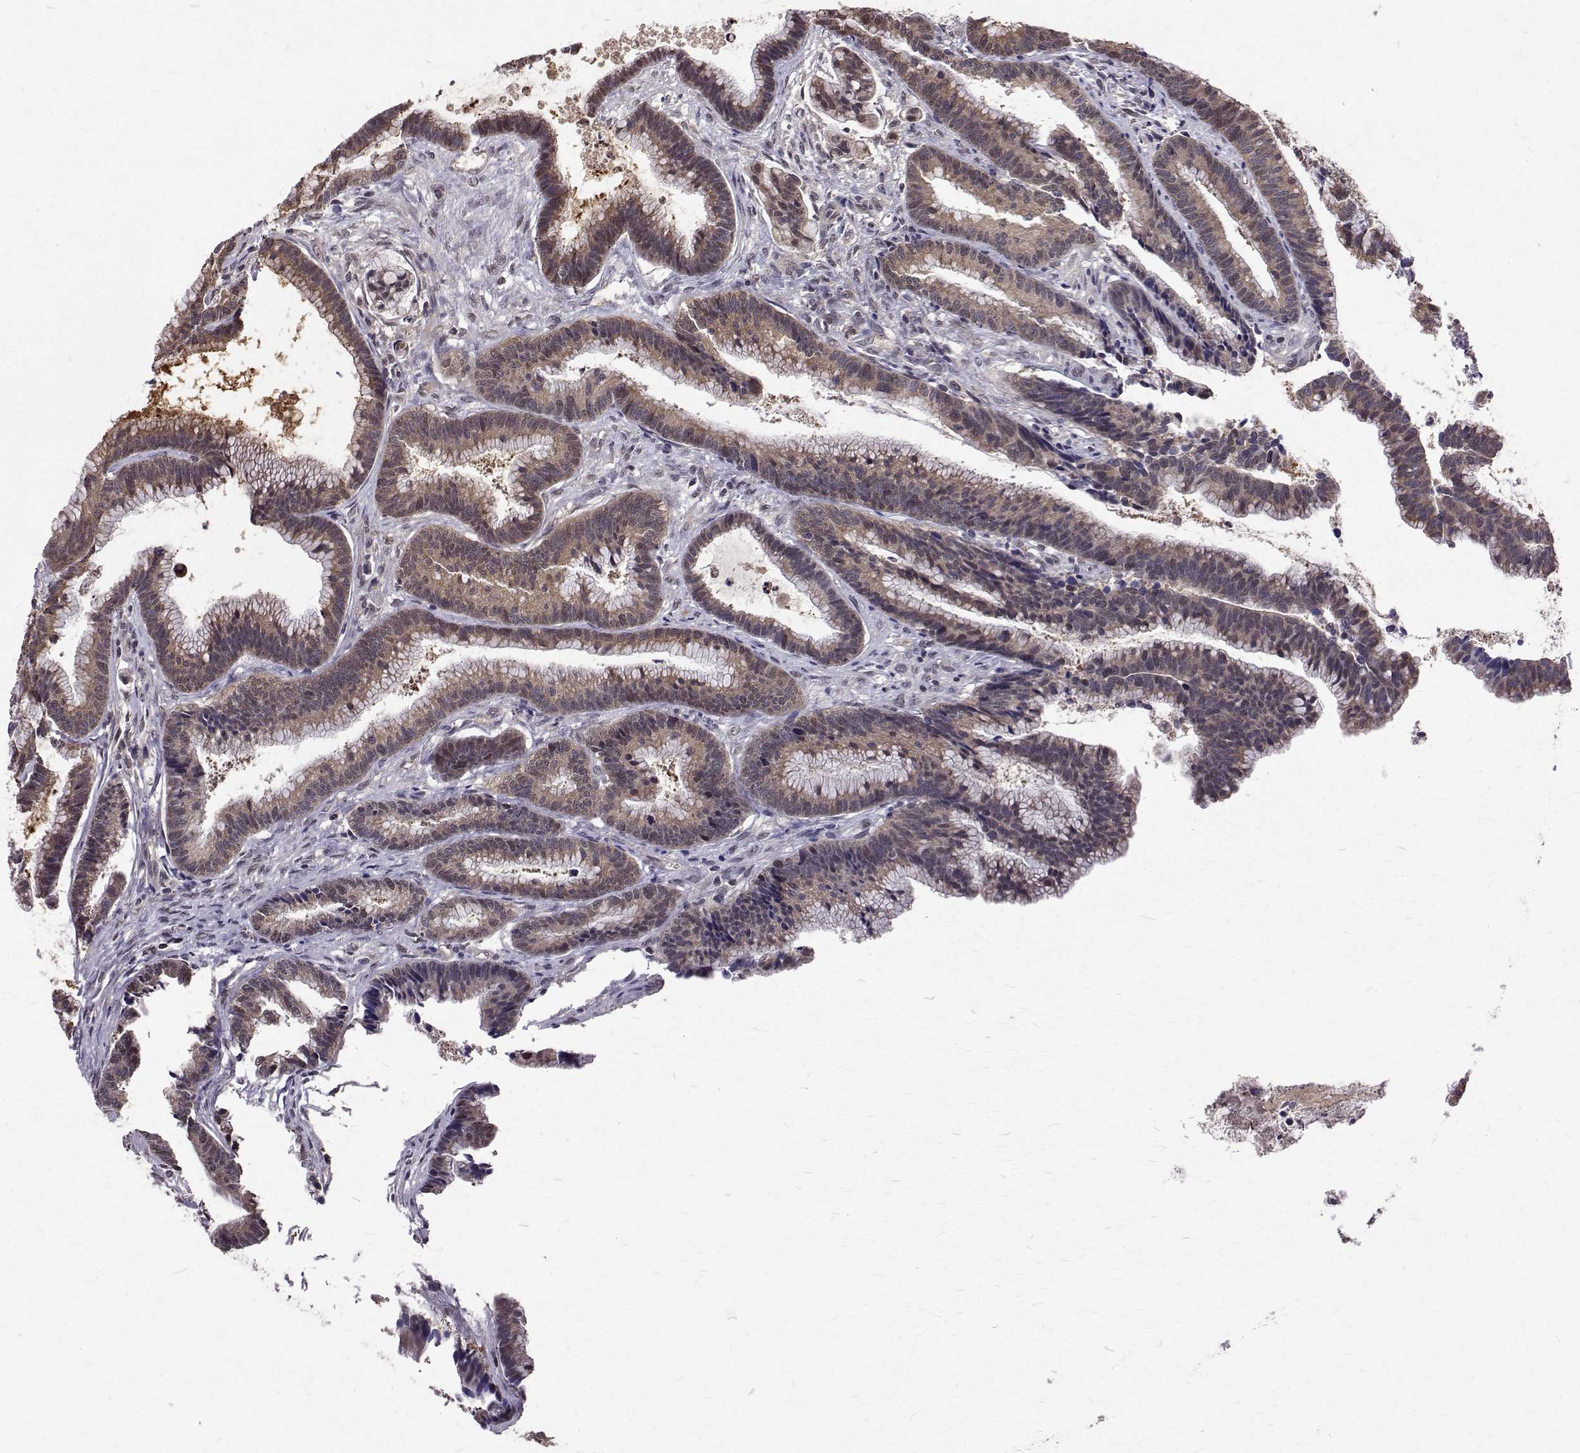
{"staining": {"intensity": "weak", "quantity": ">75%", "location": "cytoplasmic/membranous,nuclear"}, "tissue": "colorectal cancer", "cell_type": "Tumor cells", "image_type": "cancer", "snomed": [{"axis": "morphology", "description": "Adenocarcinoma, NOS"}, {"axis": "topography", "description": "Colon"}], "caption": "The histopathology image exhibits staining of colorectal cancer, revealing weak cytoplasmic/membranous and nuclear protein expression (brown color) within tumor cells. (brown staining indicates protein expression, while blue staining denotes nuclei).", "gene": "NIF3L1", "patient": {"sex": "female", "age": 78}}